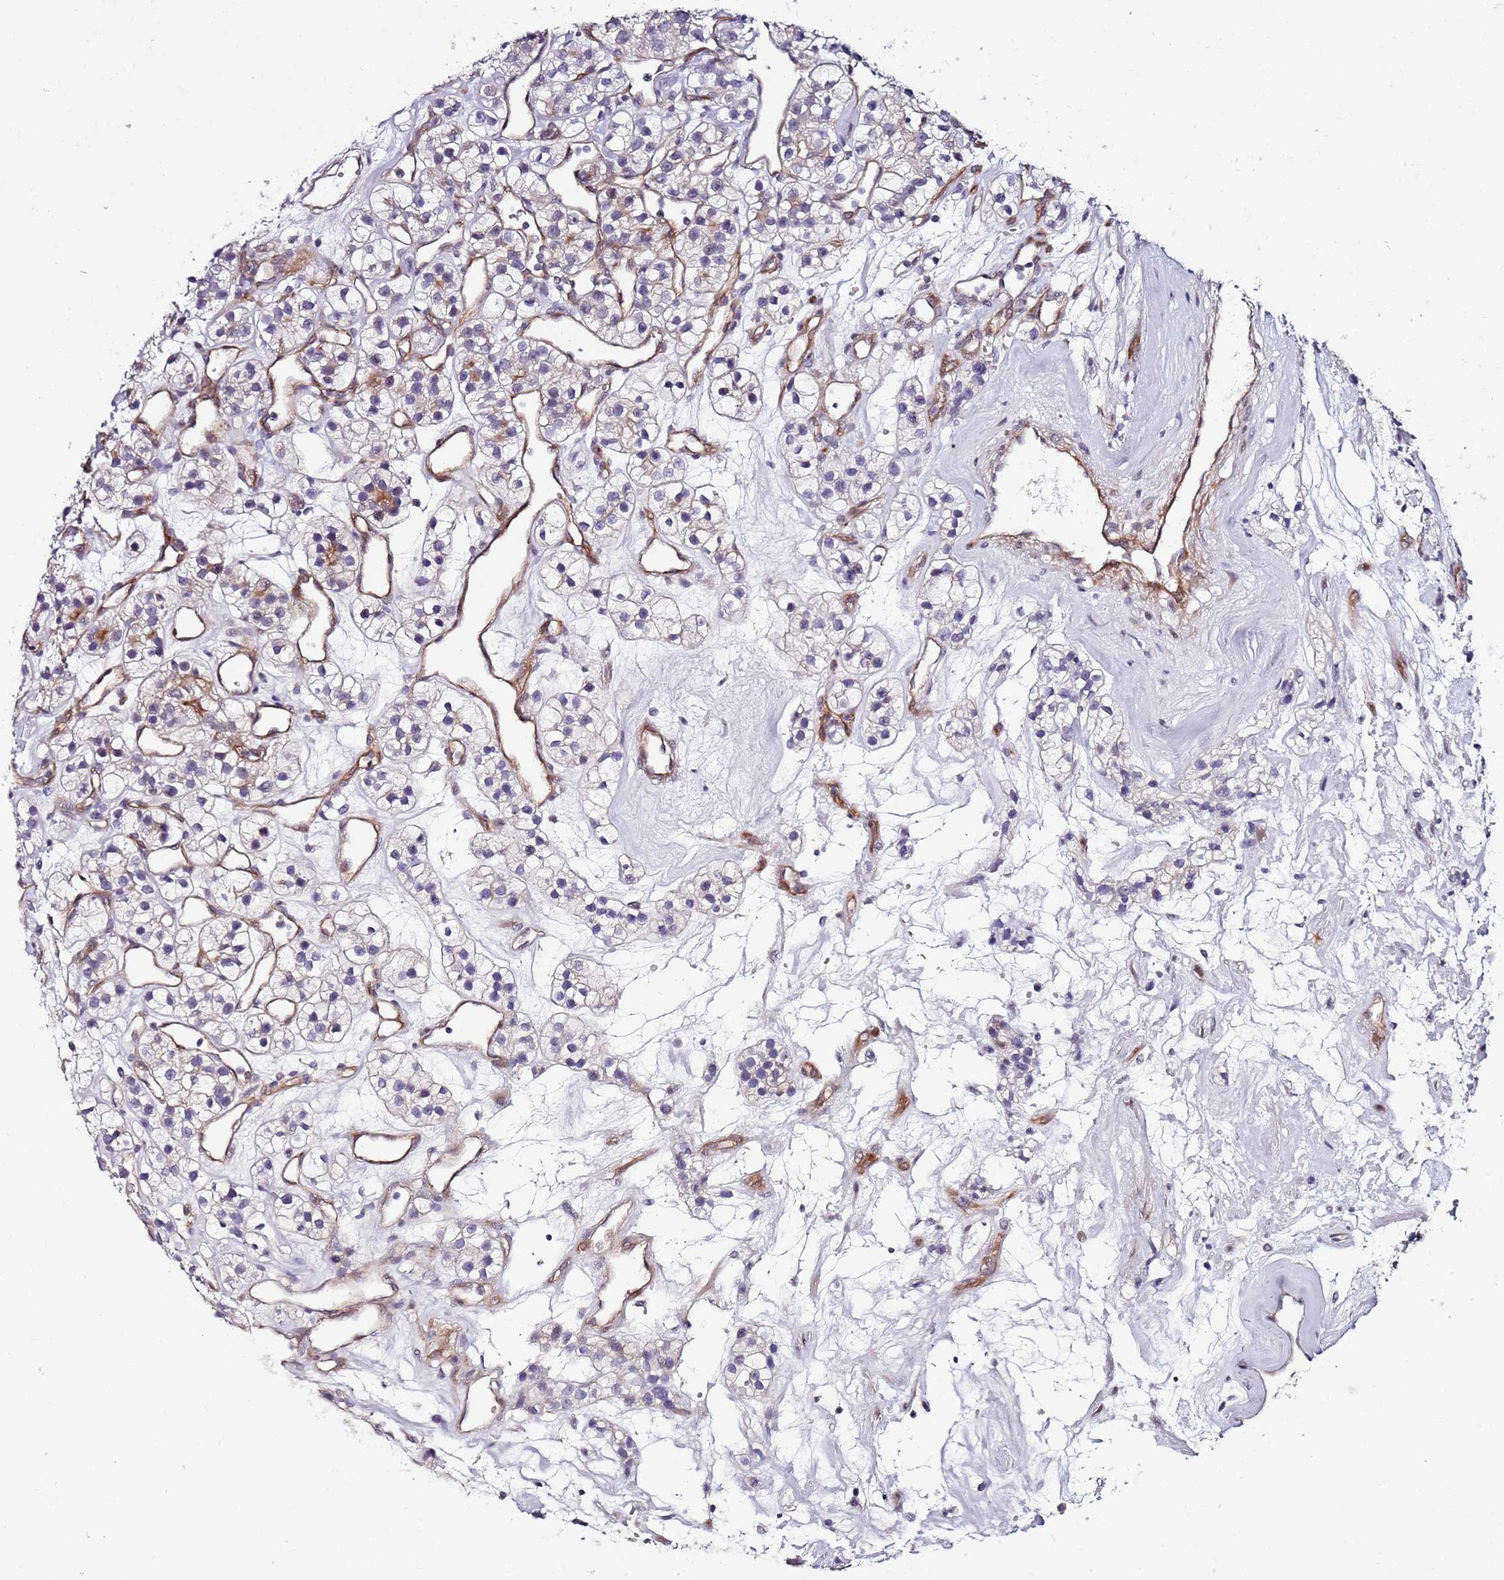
{"staining": {"intensity": "negative", "quantity": "none", "location": "none"}, "tissue": "renal cancer", "cell_type": "Tumor cells", "image_type": "cancer", "snomed": [{"axis": "morphology", "description": "Adenocarcinoma, NOS"}, {"axis": "topography", "description": "Kidney"}], "caption": "Immunohistochemical staining of human renal adenocarcinoma reveals no significant staining in tumor cells.", "gene": "DUSP28", "patient": {"sex": "female", "age": 57}}